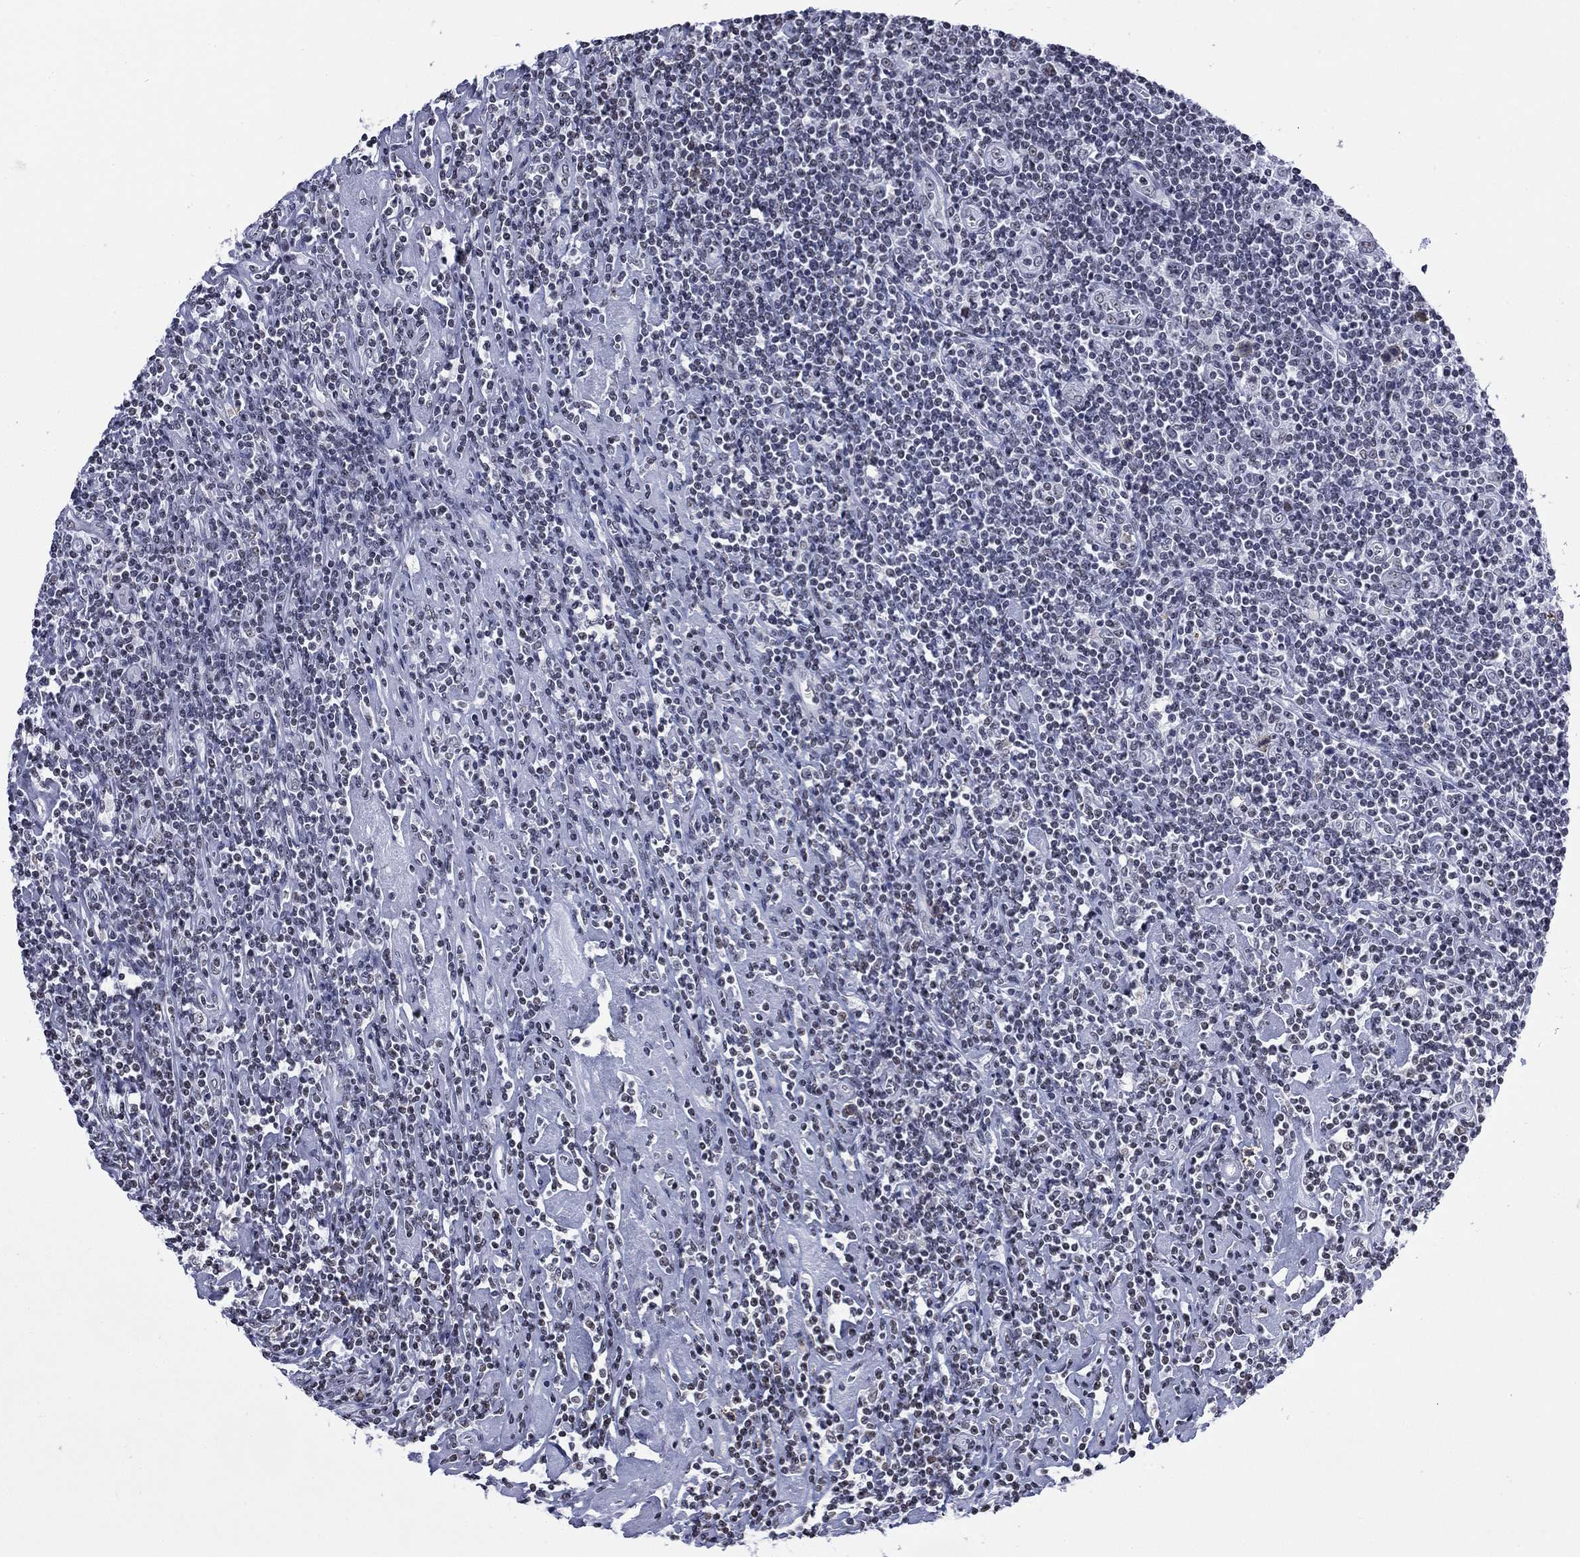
{"staining": {"intensity": "negative", "quantity": "none", "location": "none"}, "tissue": "lymphoma", "cell_type": "Tumor cells", "image_type": "cancer", "snomed": [{"axis": "morphology", "description": "Hodgkin's disease, NOS"}, {"axis": "topography", "description": "Lymph node"}], "caption": "Hodgkin's disease was stained to show a protein in brown. There is no significant positivity in tumor cells. (Brightfield microscopy of DAB IHC at high magnification).", "gene": "CSRNP3", "patient": {"sex": "male", "age": 40}}